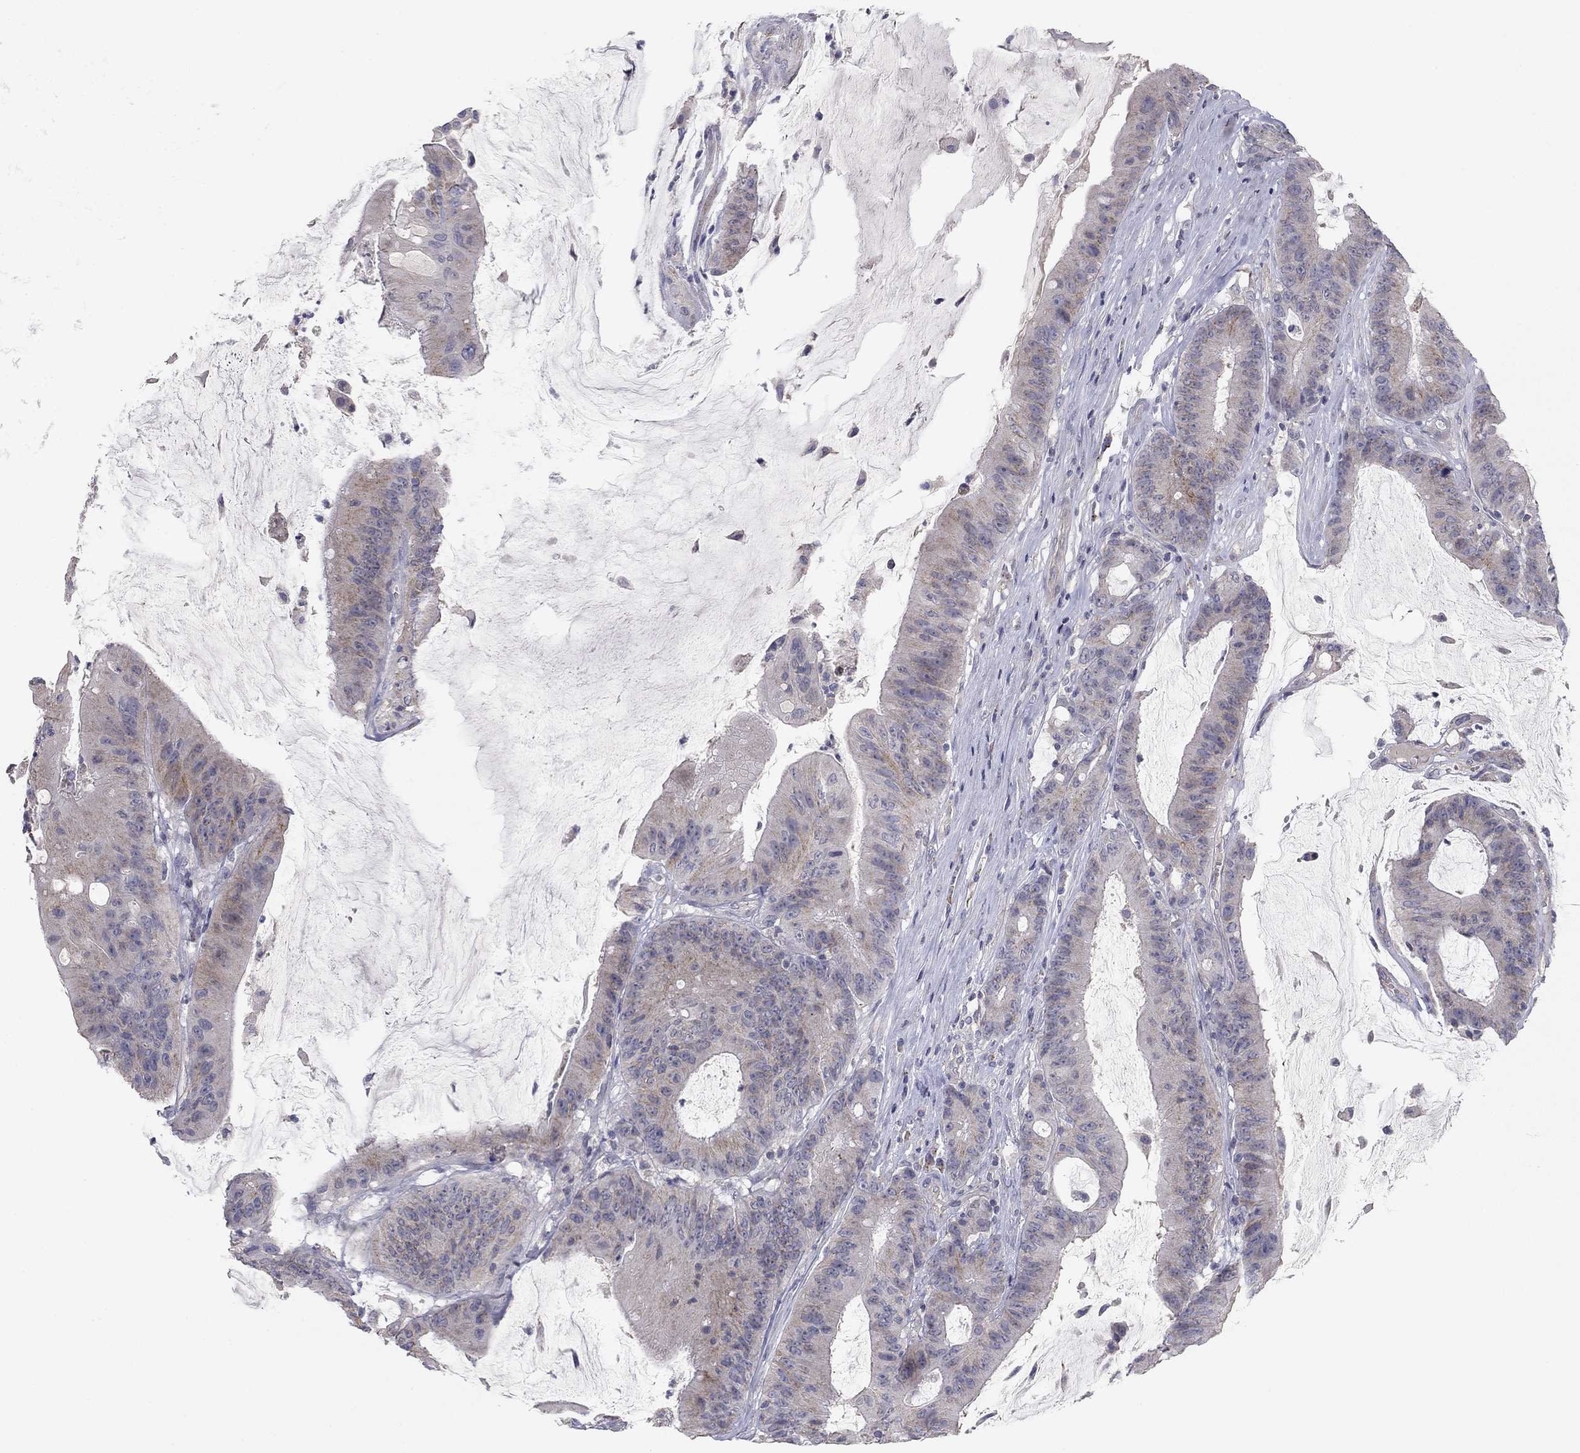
{"staining": {"intensity": "negative", "quantity": "none", "location": "none"}, "tissue": "colorectal cancer", "cell_type": "Tumor cells", "image_type": "cancer", "snomed": [{"axis": "morphology", "description": "Adenocarcinoma, NOS"}, {"axis": "topography", "description": "Colon"}], "caption": "Tumor cells show no significant staining in colorectal cancer (adenocarcinoma).", "gene": "SEPTIN3", "patient": {"sex": "female", "age": 69}}